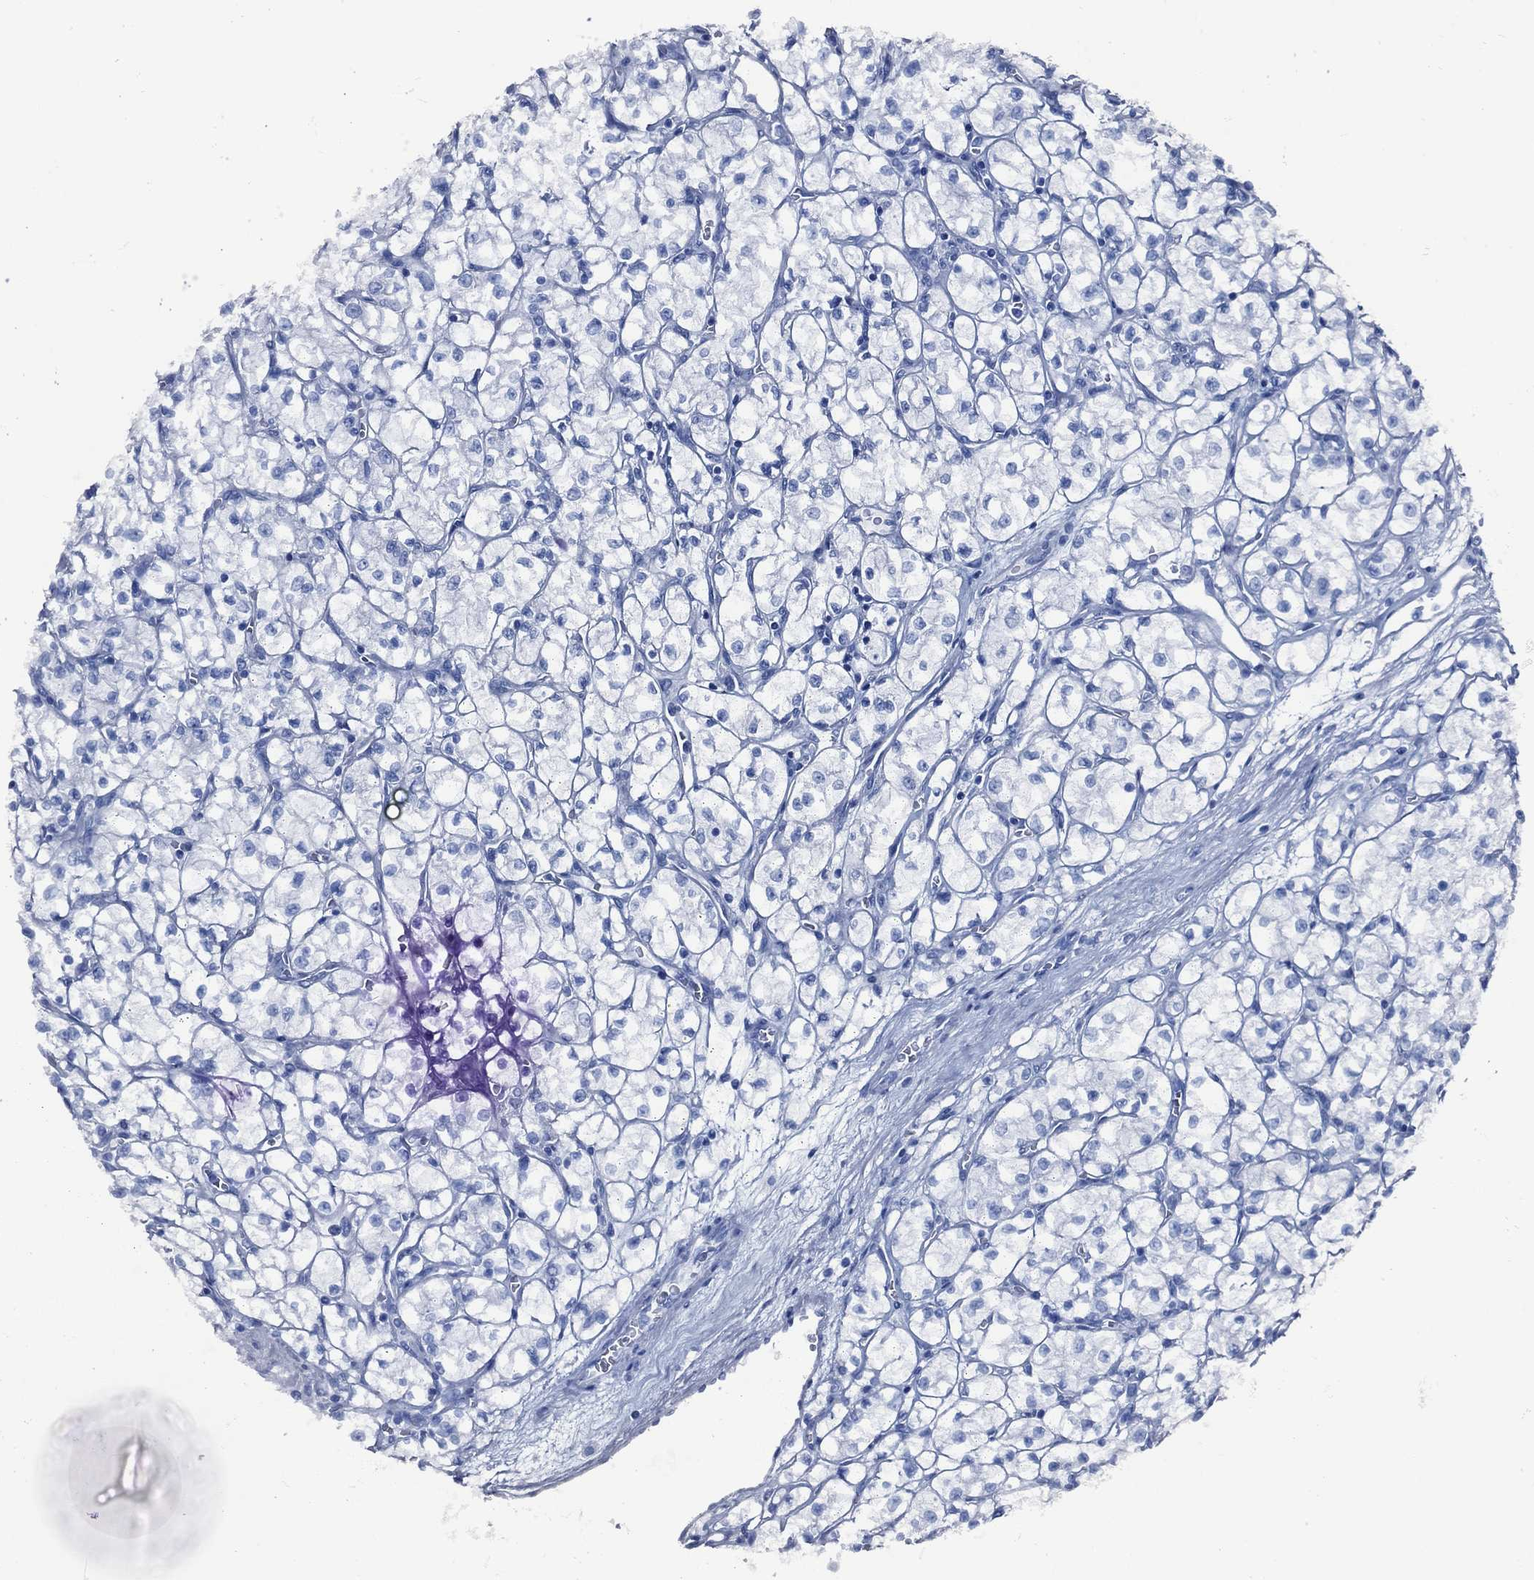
{"staining": {"intensity": "negative", "quantity": "none", "location": "none"}, "tissue": "renal cancer", "cell_type": "Tumor cells", "image_type": "cancer", "snomed": [{"axis": "morphology", "description": "Adenocarcinoma, NOS"}, {"axis": "topography", "description": "Kidney"}], "caption": "Immunohistochemistry micrograph of adenocarcinoma (renal) stained for a protein (brown), which reveals no expression in tumor cells.", "gene": "GIP", "patient": {"sex": "female", "age": 64}}